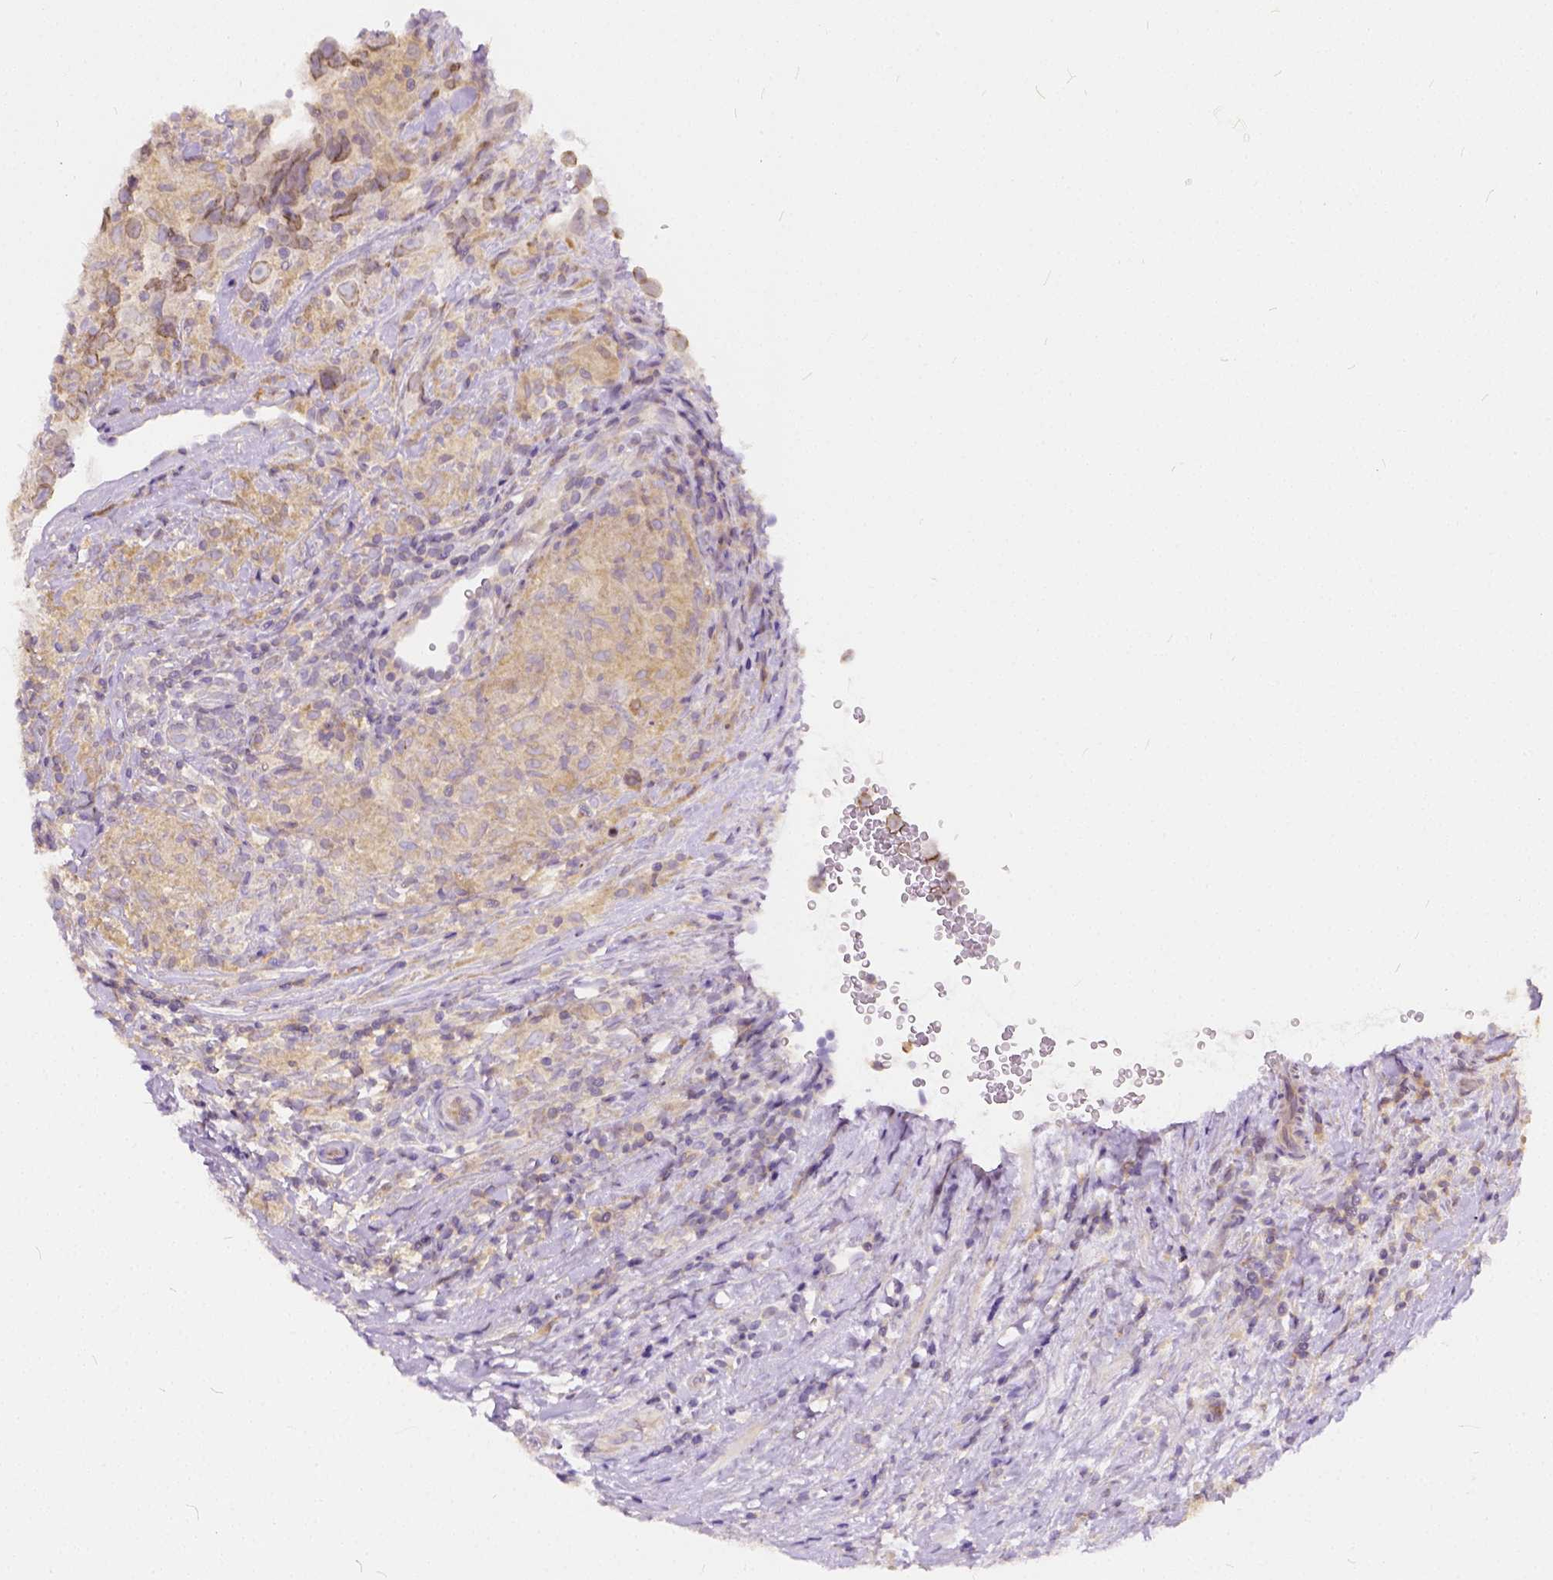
{"staining": {"intensity": "weak", "quantity": ">75%", "location": "cytoplasmic/membranous"}, "tissue": "testis cancer", "cell_type": "Tumor cells", "image_type": "cancer", "snomed": [{"axis": "morphology", "description": "Seminoma, NOS"}, {"axis": "topography", "description": "Testis"}], "caption": "Immunohistochemistry of human testis cancer exhibits low levels of weak cytoplasmic/membranous expression in about >75% of tumor cells. (DAB IHC with brightfield microscopy, high magnification).", "gene": "CADM4", "patient": {"sex": "male", "age": 46}}